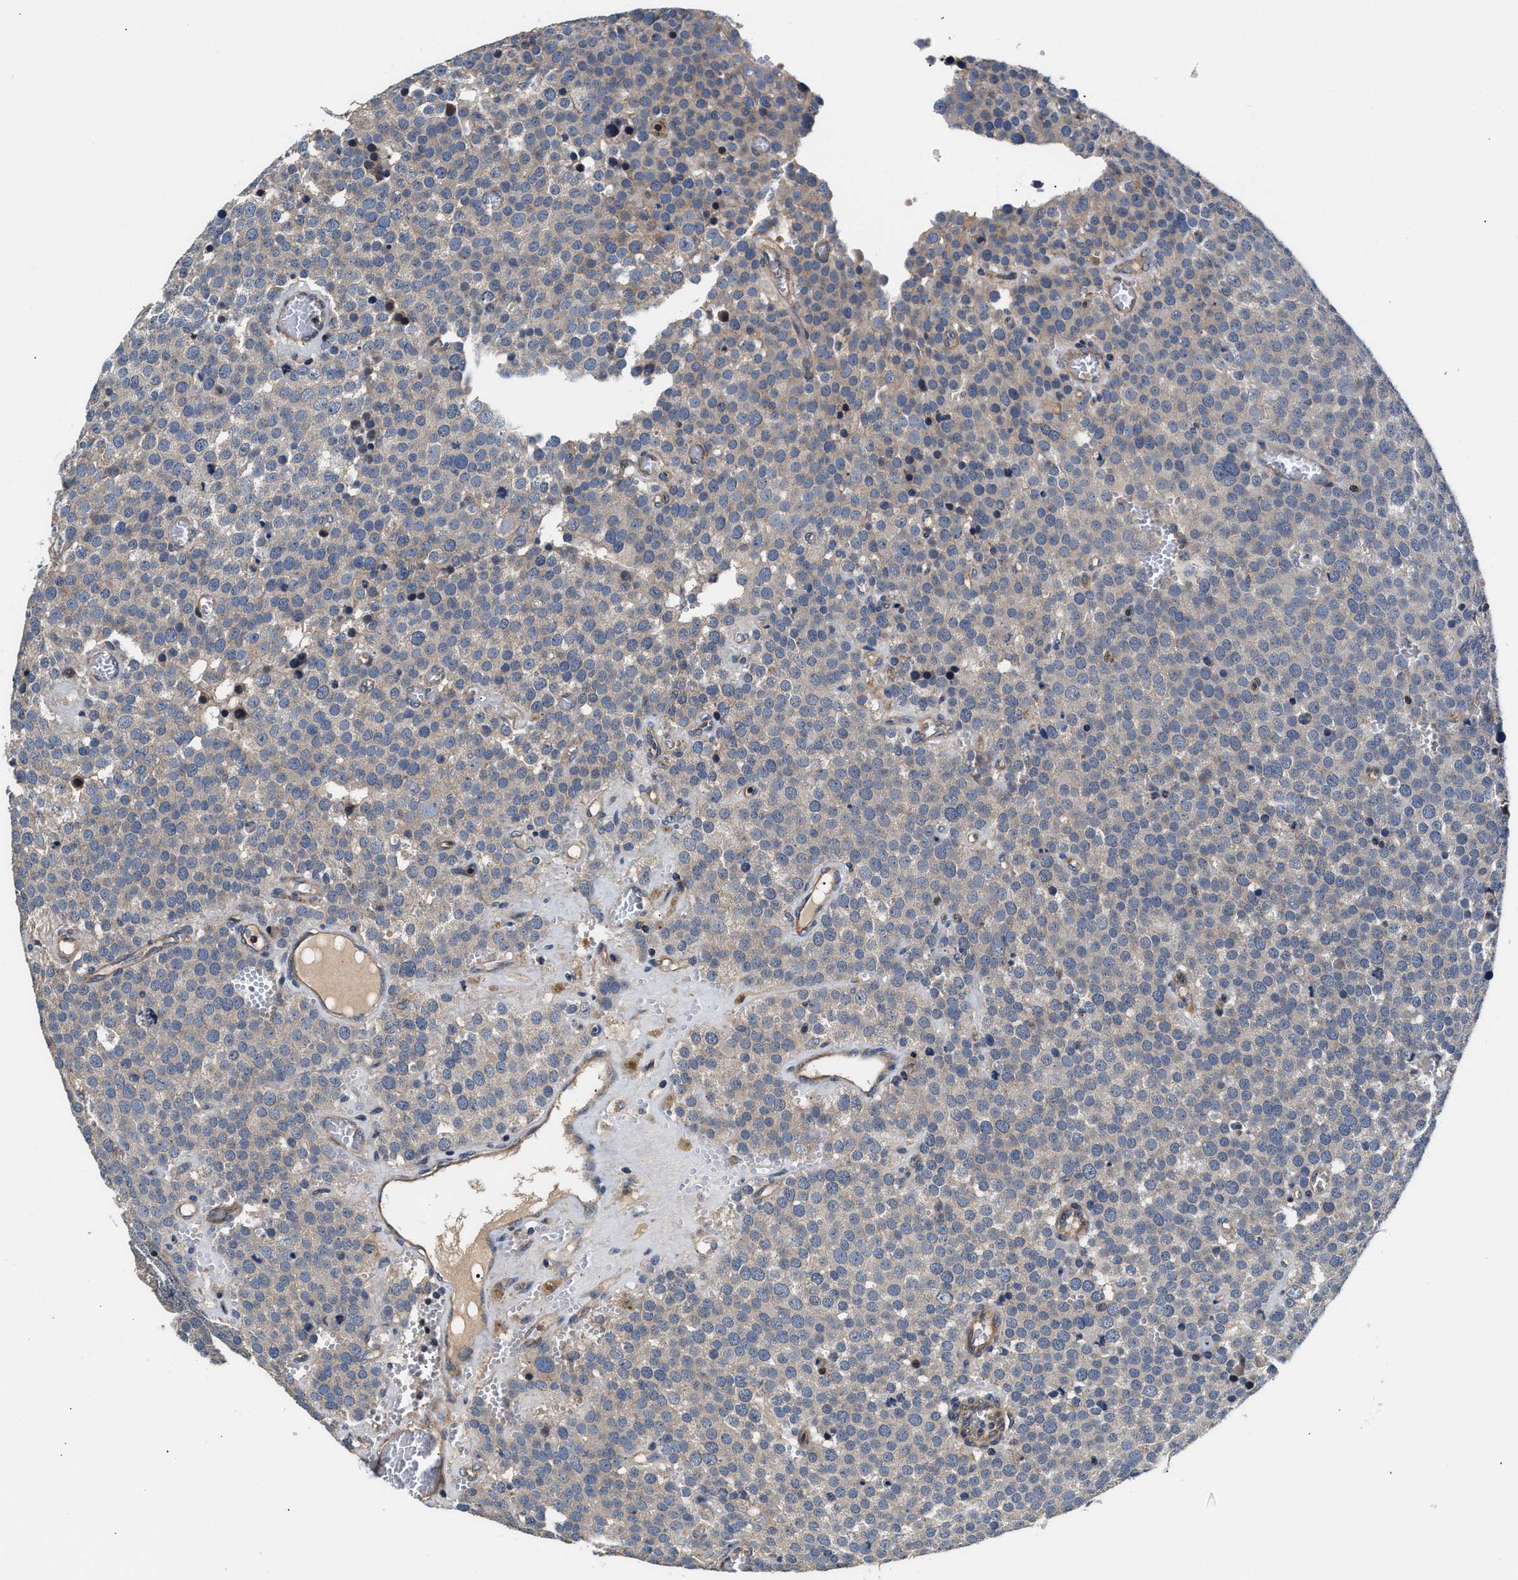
{"staining": {"intensity": "negative", "quantity": "none", "location": "none"}, "tissue": "testis cancer", "cell_type": "Tumor cells", "image_type": "cancer", "snomed": [{"axis": "morphology", "description": "Normal tissue, NOS"}, {"axis": "morphology", "description": "Seminoma, NOS"}, {"axis": "topography", "description": "Testis"}], "caption": "Tumor cells are negative for protein expression in human seminoma (testis).", "gene": "TEX2", "patient": {"sex": "male", "age": 71}}